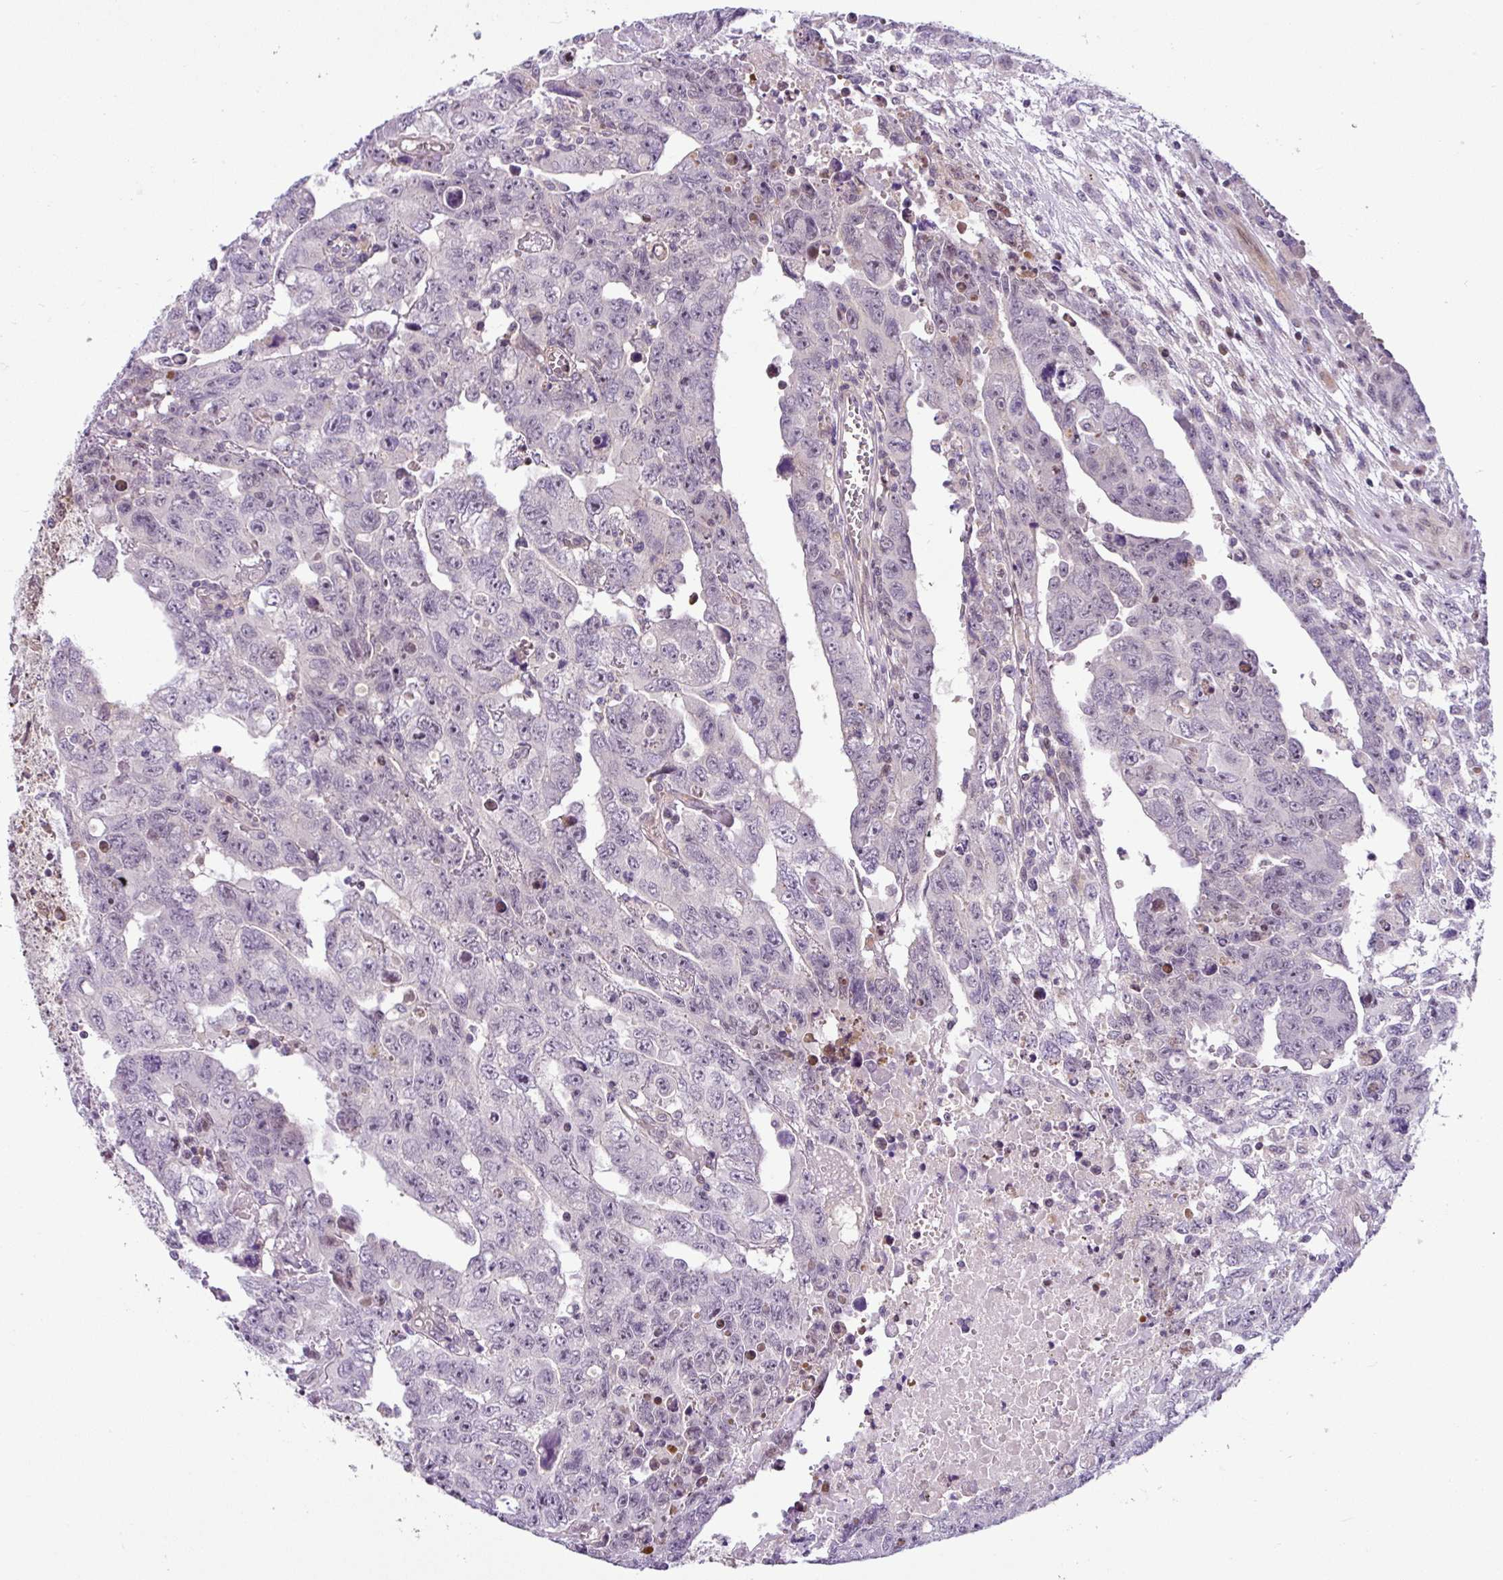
{"staining": {"intensity": "negative", "quantity": "none", "location": "none"}, "tissue": "testis cancer", "cell_type": "Tumor cells", "image_type": "cancer", "snomed": [{"axis": "morphology", "description": "Carcinoma, Embryonal, NOS"}, {"axis": "topography", "description": "Testis"}], "caption": "IHC photomicrograph of neoplastic tissue: embryonal carcinoma (testis) stained with DAB (3,3'-diaminobenzidine) reveals no significant protein expression in tumor cells.", "gene": "NDUFB2", "patient": {"sex": "male", "age": 24}}